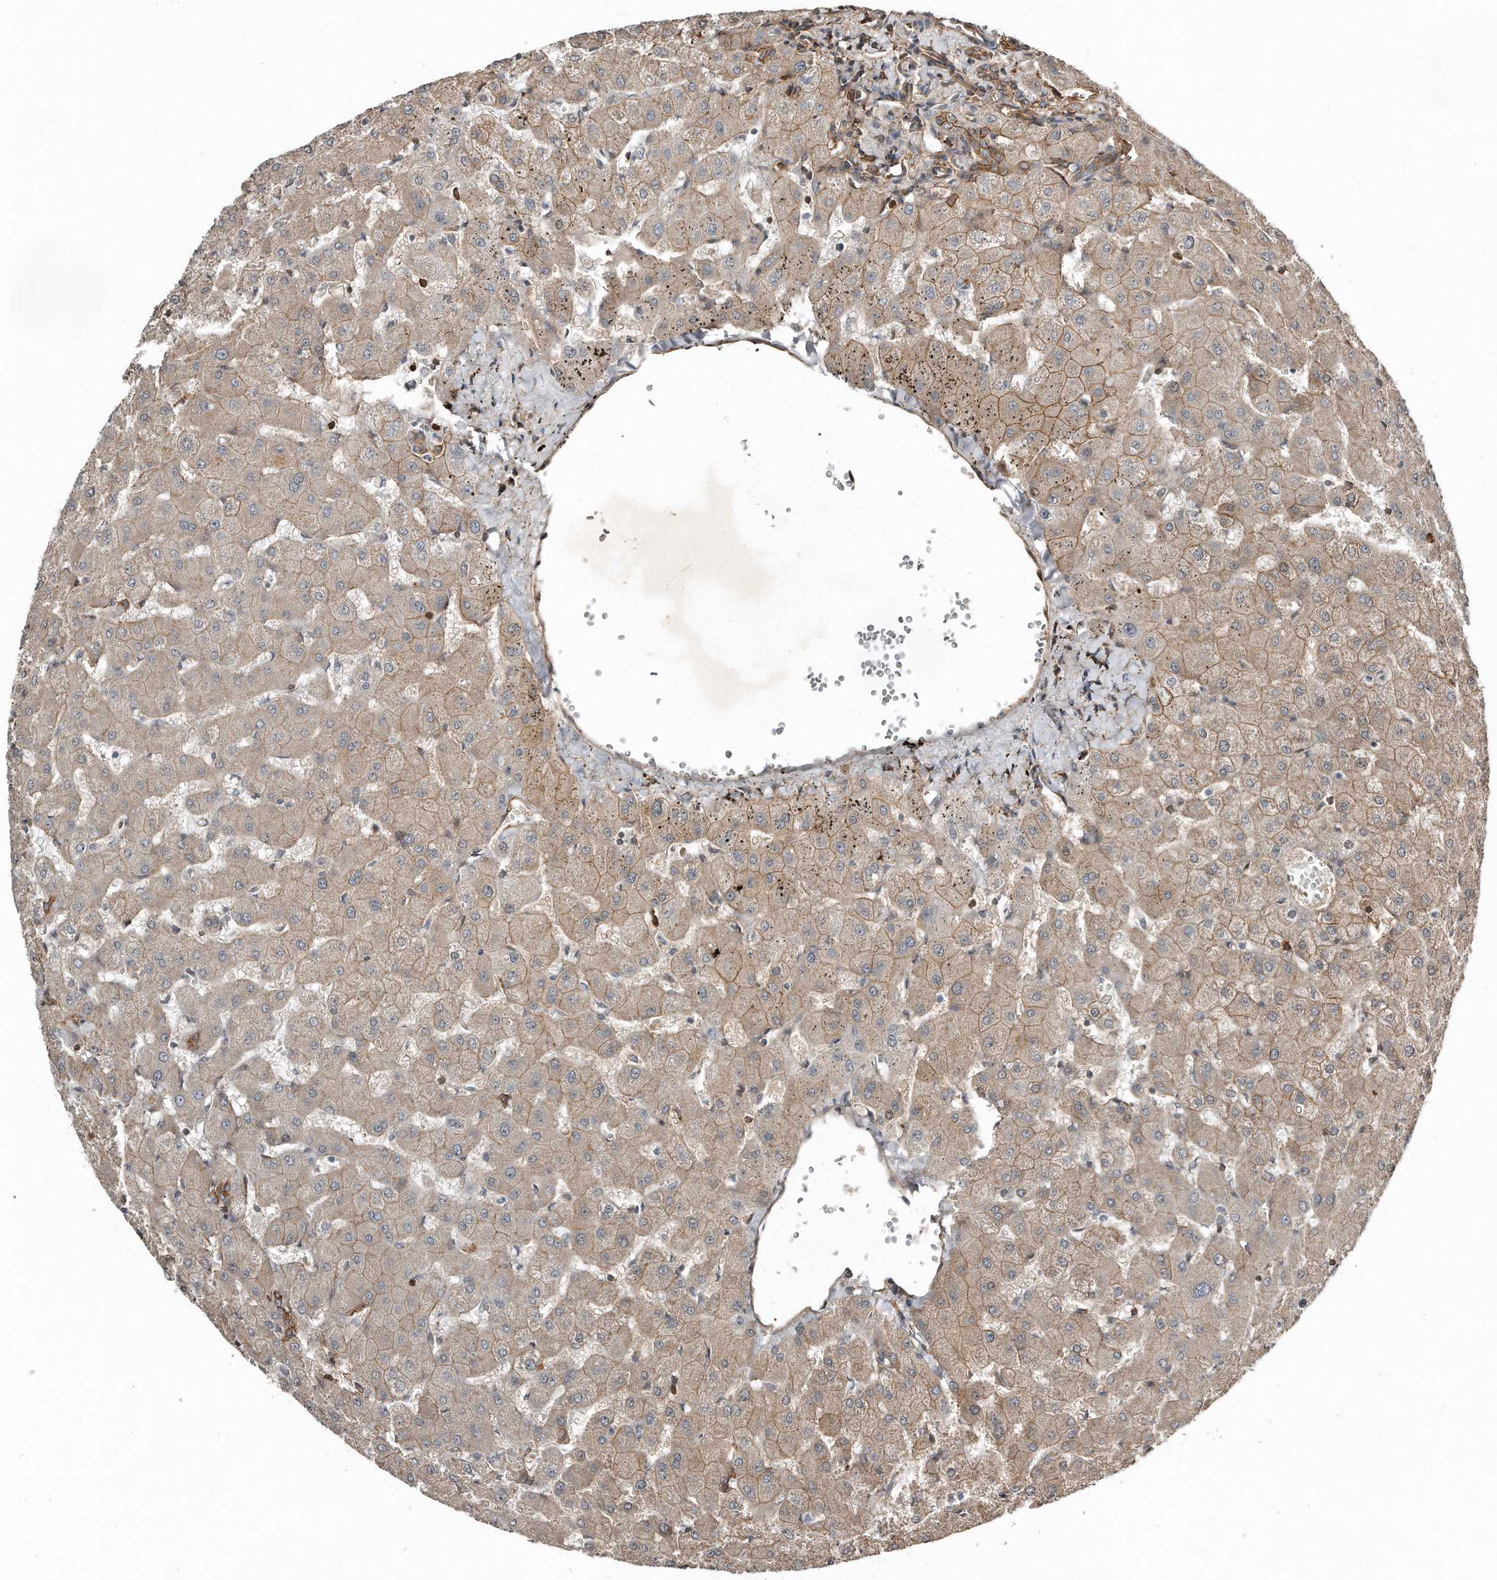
{"staining": {"intensity": "strong", "quantity": ">75%", "location": "cytoplasmic/membranous"}, "tissue": "liver", "cell_type": "Cholangiocytes", "image_type": "normal", "snomed": [{"axis": "morphology", "description": "Normal tissue, NOS"}, {"axis": "topography", "description": "Liver"}], "caption": "This photomicrograph shows immunohistochemistry (IHC) staining of benign liver, with high strong cytoplasmic/membranous expression in about >75% of cholangiocytes.", "gene": "SNAP47", "patient": {"sex": "female", "age": 63}}